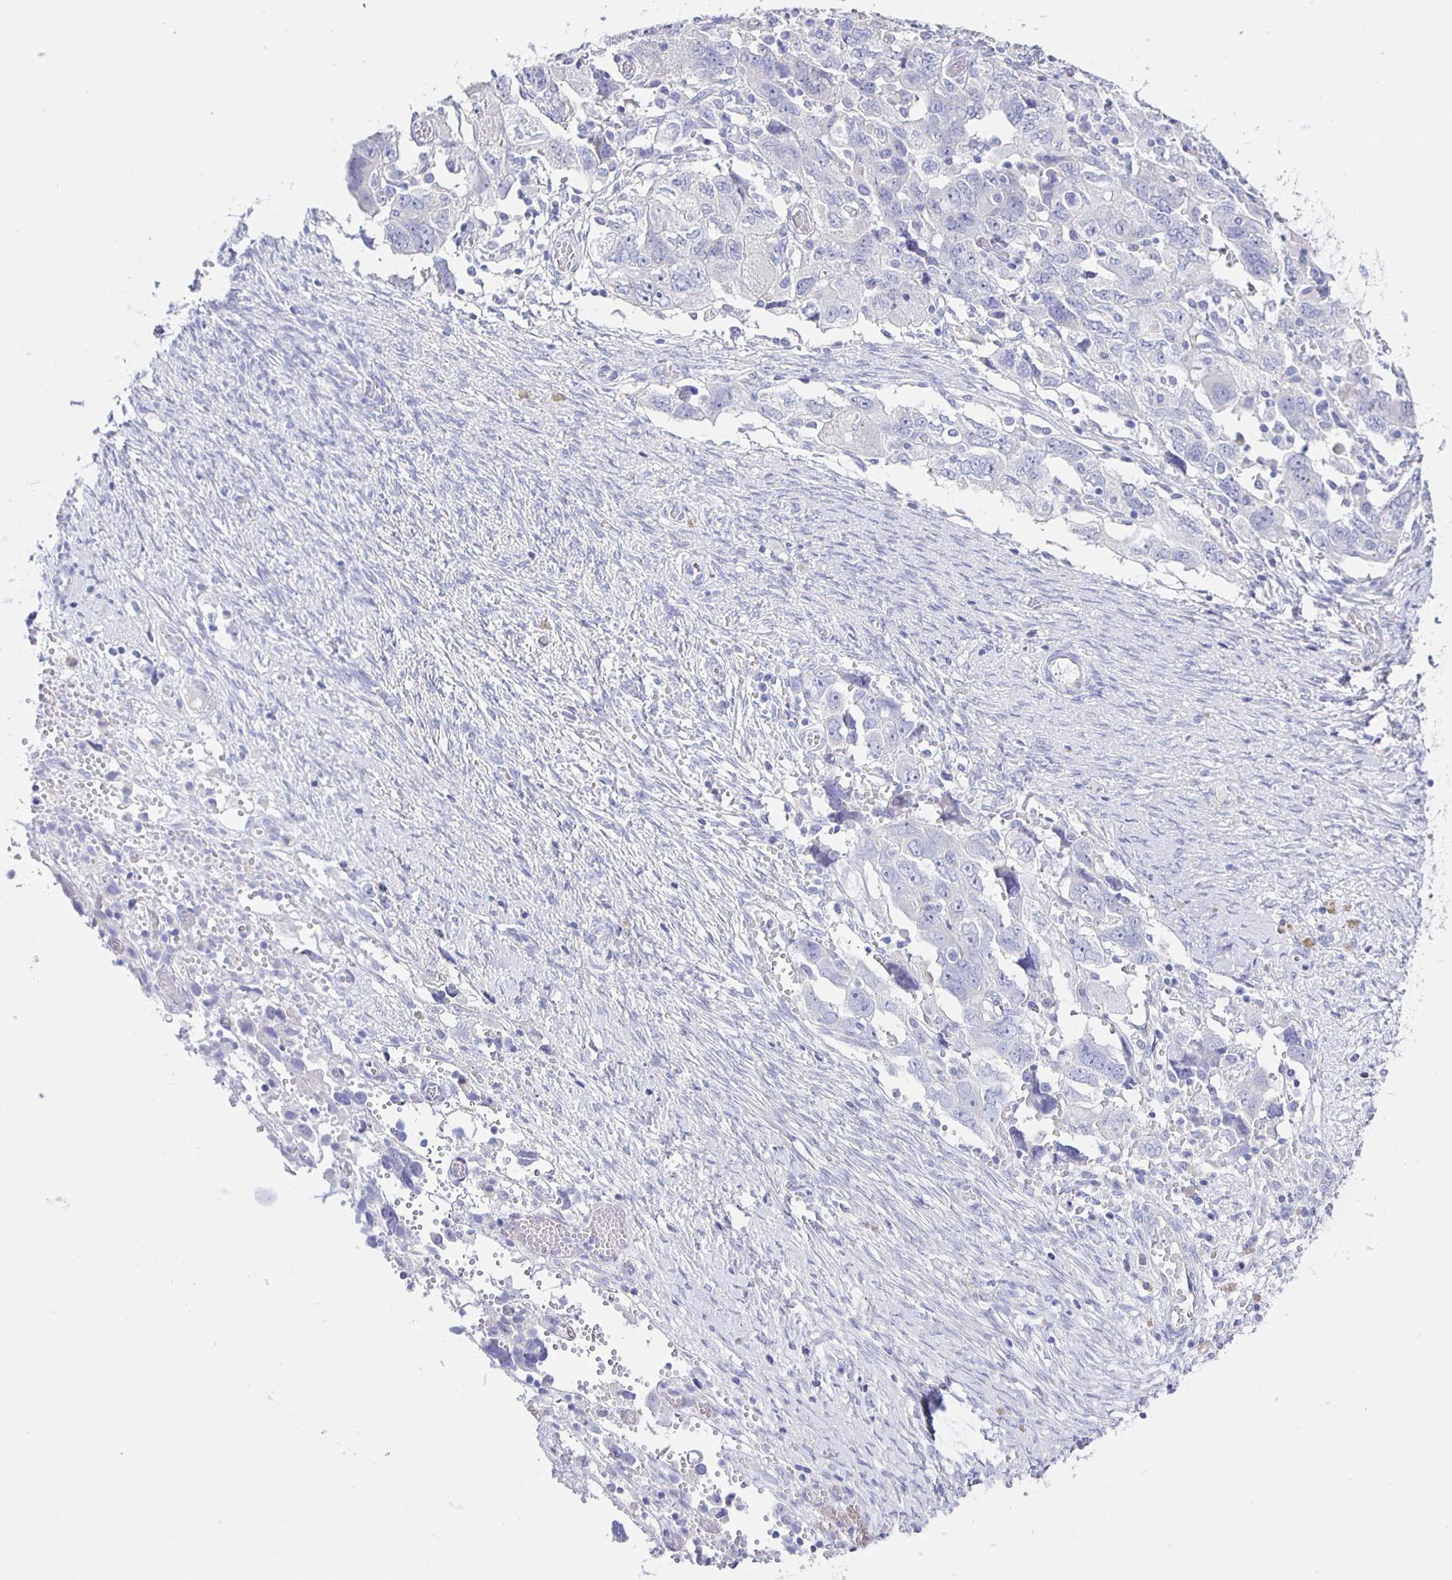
{"staining": {"intensity": "negative", "quantity": "none", "location": "none"}, "tissue": "ovarian cancer", "cell_type": "Tumor cells", "image_type": "cancer", "snomed": [{"axis": "morphology", "description": "Carcinoma, NOS"}, {"axis": "morphology", "description": "Cystadenocarcinoma, serous, NOS"}, {"axis": "topography", "description": "Ovary"}], "caption": "IHC micrograph of ovarian cancer (carcinoma) stained for a protein (brown), which reveals no staining in tumor cells.", "gene": "HSPA4L", "patient": {"sex": "female", "age": 69}}